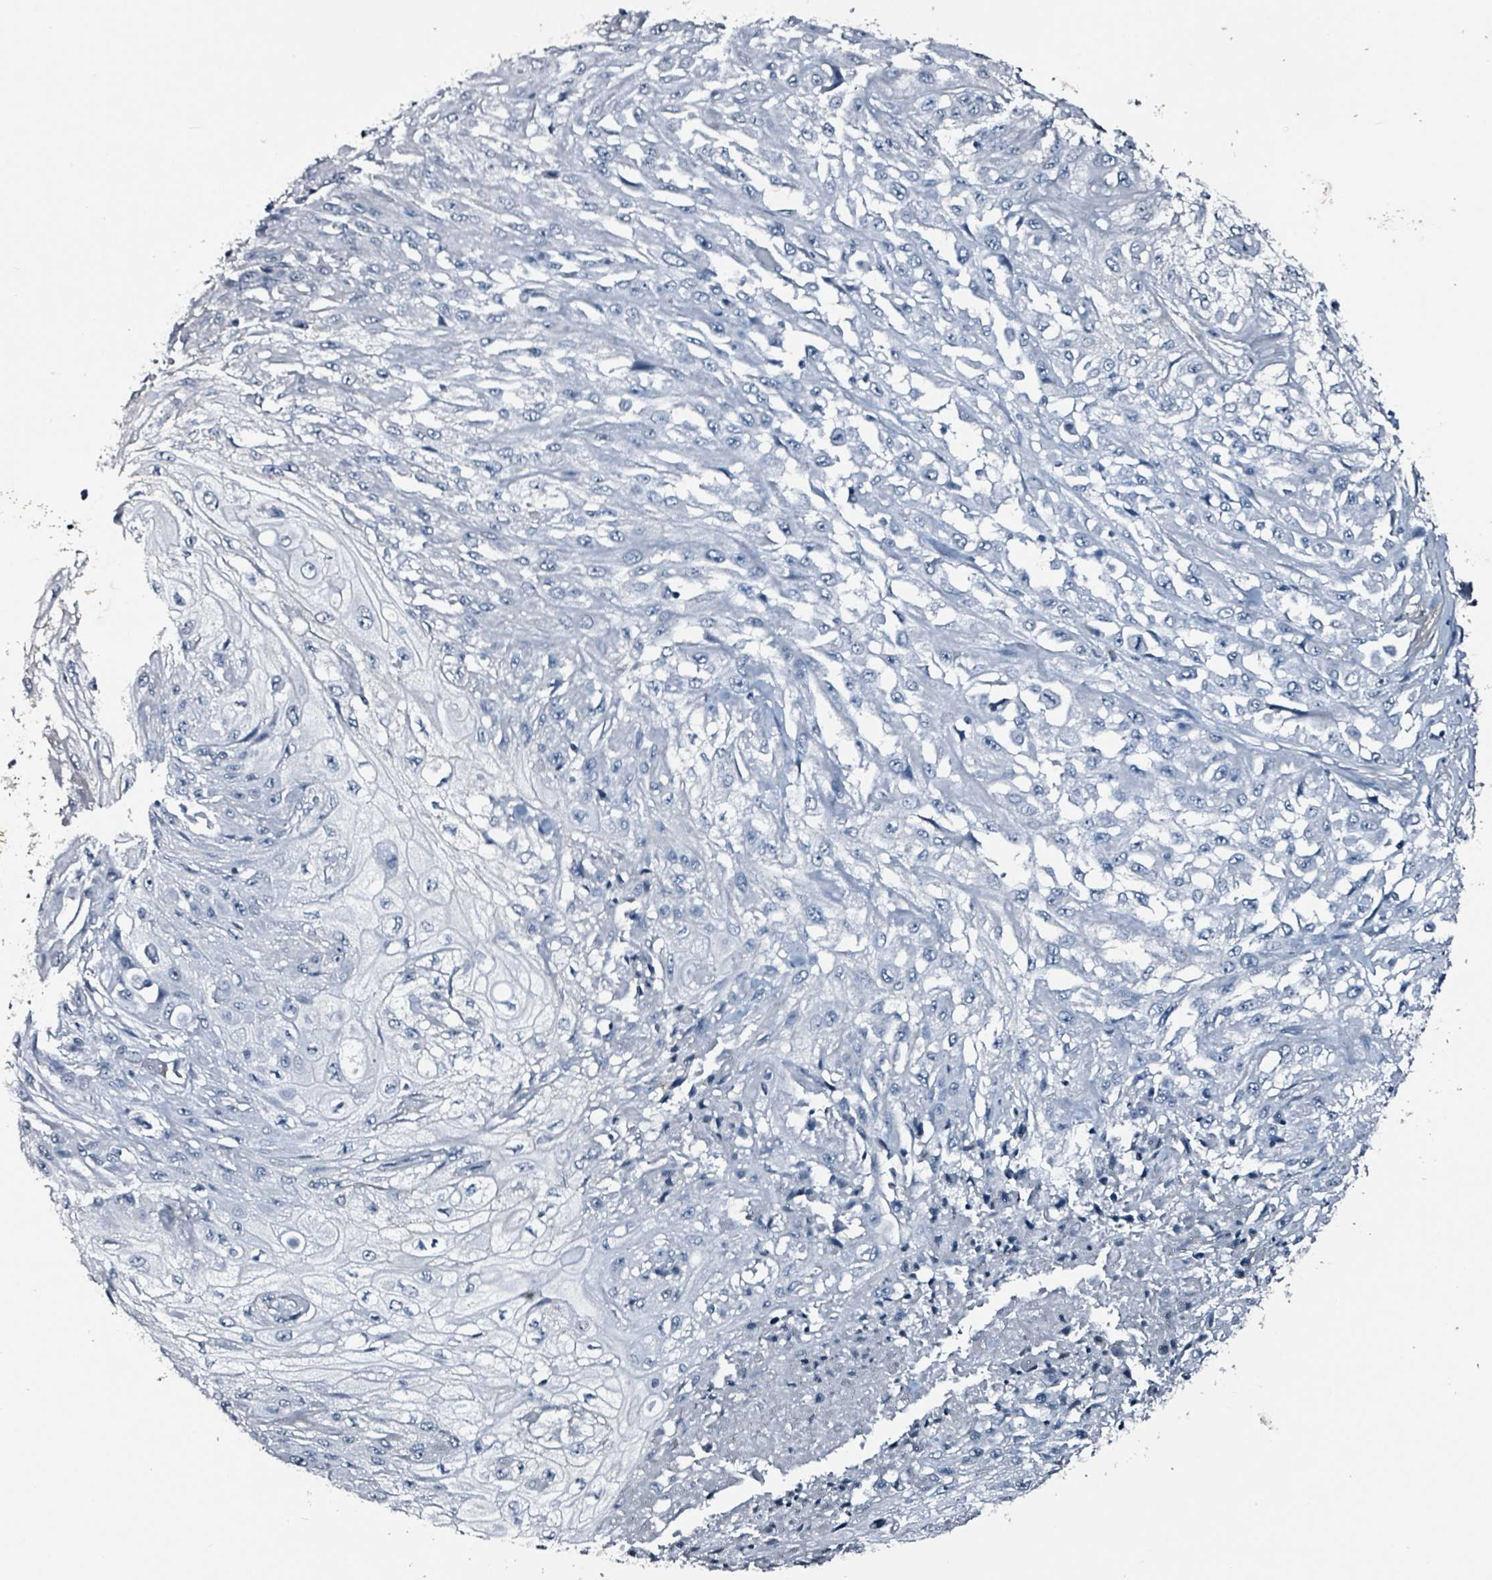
{"staining": {"intensity": "negative", "quantity": "none", "location": "none"}, "tissue": "skin cancer", "cell_type": "Tumor cells", "image_type": "cancer", "snomed": [{"axis": "morphology", "description": "Squamous cell carcinoma, NOS"}, {"axis": "morphology", "description": "Squamous cell carcinoma, metastatic, NOS"}, {"axis": "topography", "description": "Skin"}, {"axis": "topography", "description": "Lymph node"}], "caption": "IHC micrograph of neoplastic tissue: squamous cell carcinoma (skin) stained with DAB reveals no significant protein staining in tumor cells.", "gene": "CA9", "patient": {"sex": "male", "age": 75}}